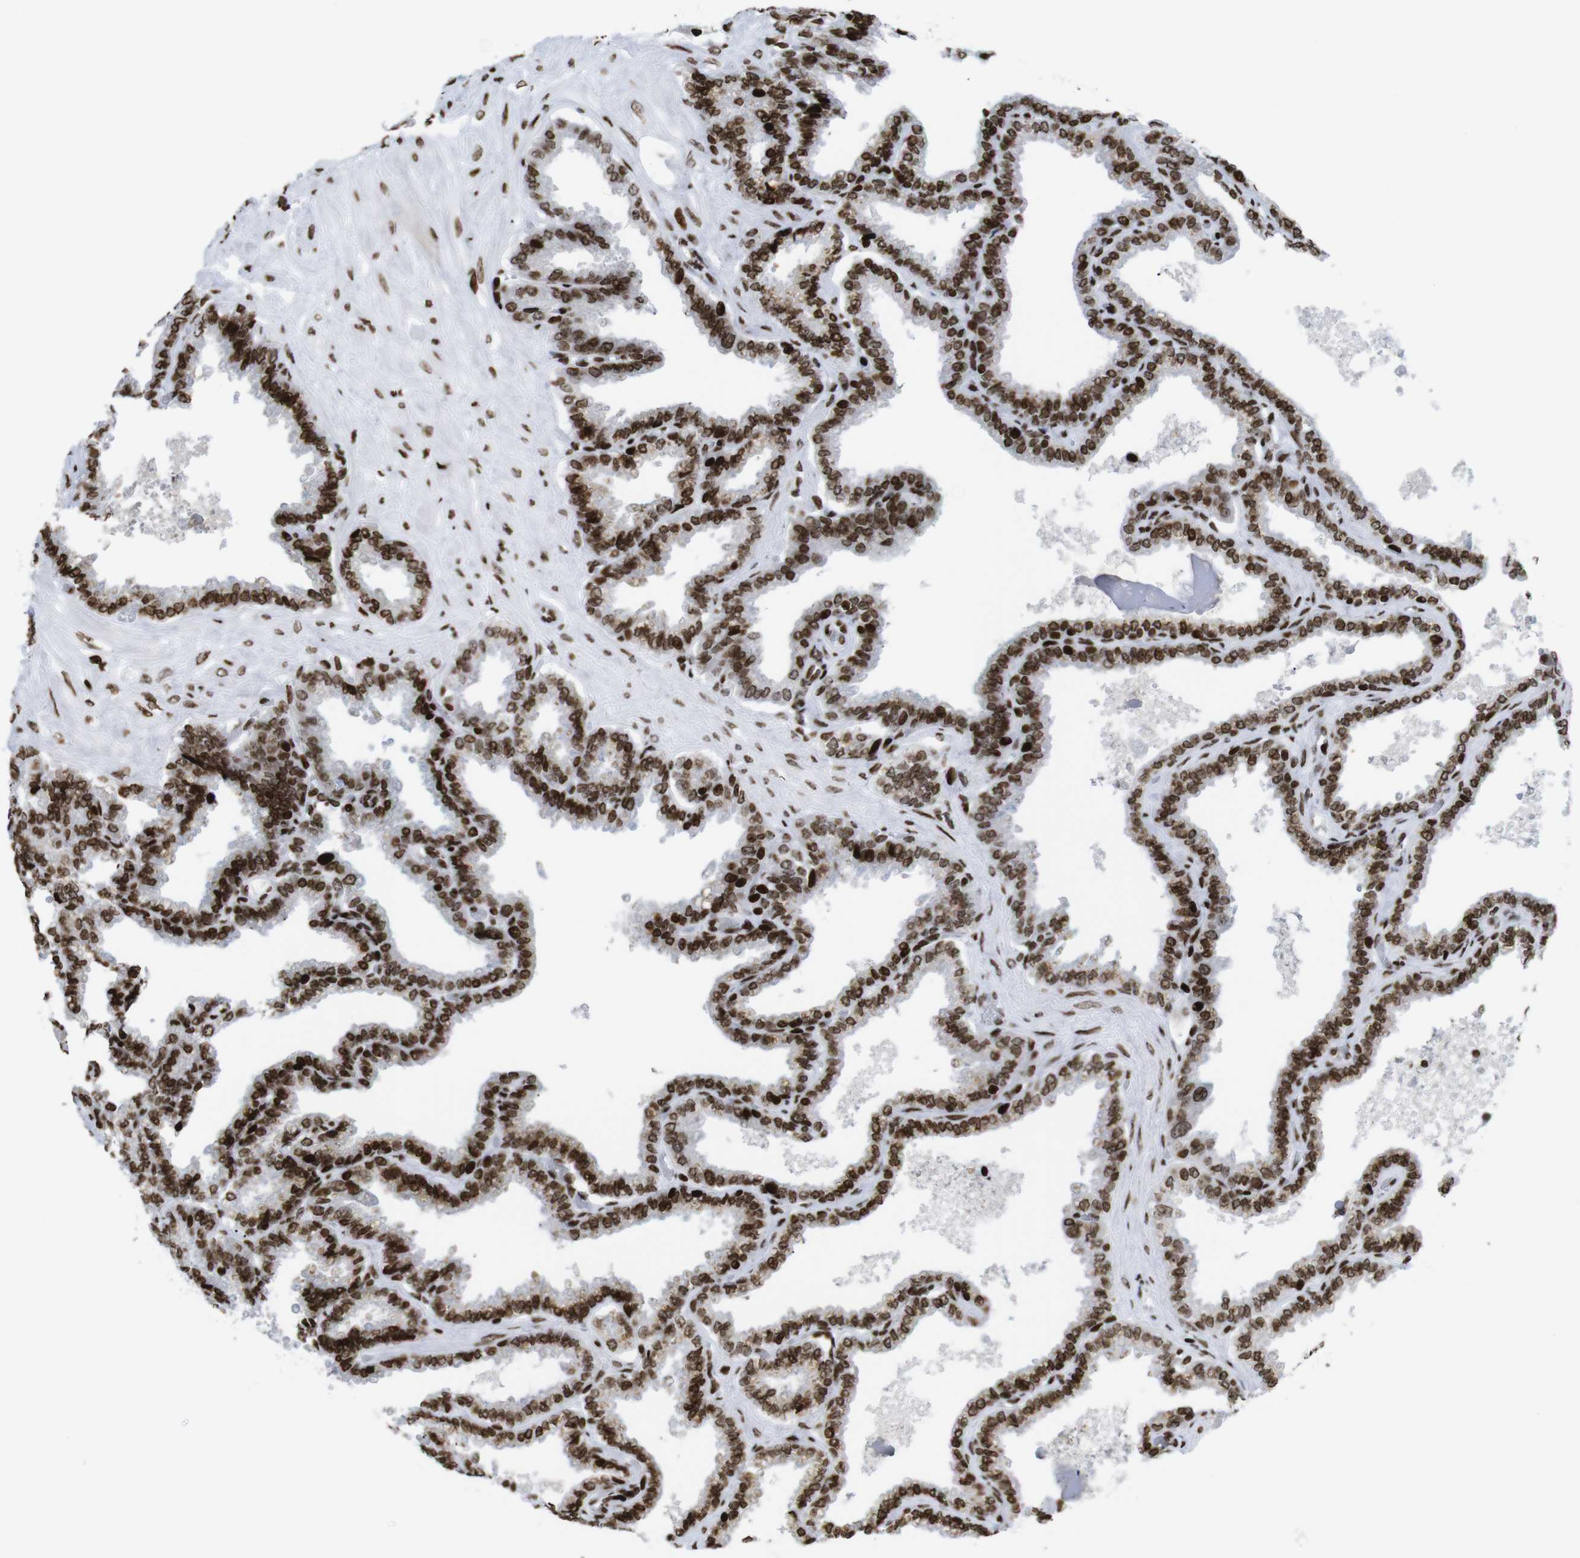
{"staining": {"intensity": "strong", "quantity": ">75%", "location": "nuclear"}, "tissue": "seminal vesicle", "cell_type": "Glandular cells", "image_type": "normal", "snomed": [{"axis": "morphology", "description": "Normal tissue, NOS"}, {"axis": "topography", "description": "Seminal veicle"}], "caption": "Immunohistochemistry staining of benign seminal vesicle, which reveals high levels of strong nuclear expression in approximately >75% of glandular cells indicating strong nuclear protein positivity. The staining was performed using DAB (3,3'-diaminobenzidine) (brown) for protein detection and nuclei were counterstained in hematoxylin (blue).", "gene": "H1", "patient": {"sex": "male", "age": 46}}